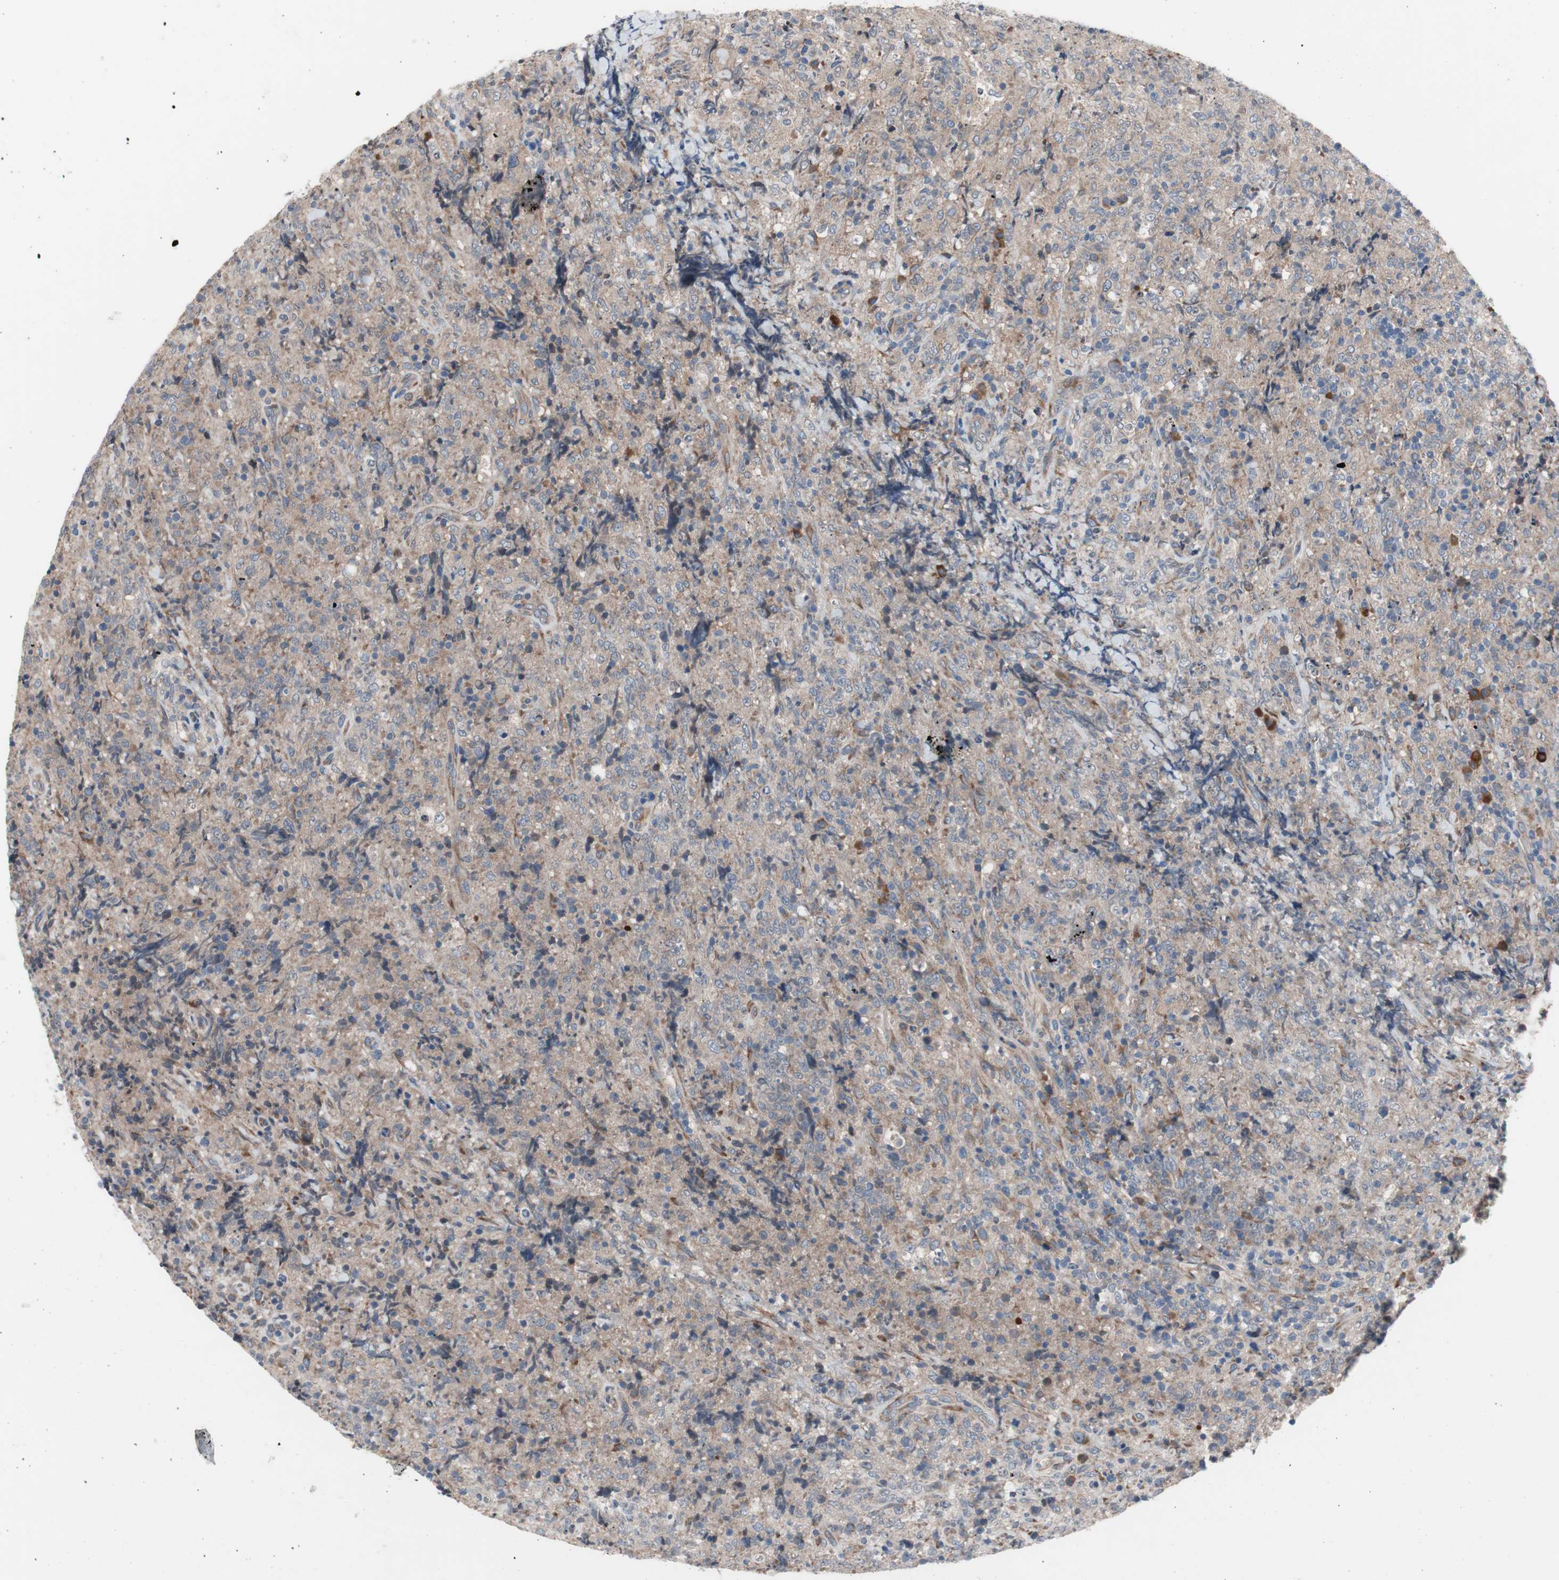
{"staining": {"intensity": "moderate", "quantity": "<25%", "location": "cytoplasmic/membranous"}, "tissue": "lymphoma", "cell_type": "Tumor cells", "image_type": "cancer", "snomed": [{"axis": "morphology", "description": "Malignant lymphoma, non-Hodgkin's type, High grade"}, {"axis": "topography", "description": "Tonsil"}], "caption": "Lymphoma tissue shows moderate cytoplasmic/membranous expression in approximately <25% of tumor cells, visualized by immunohistochemistry.", "gene": "KANSL1", "patient": {"sex": "female", "age": 36}}